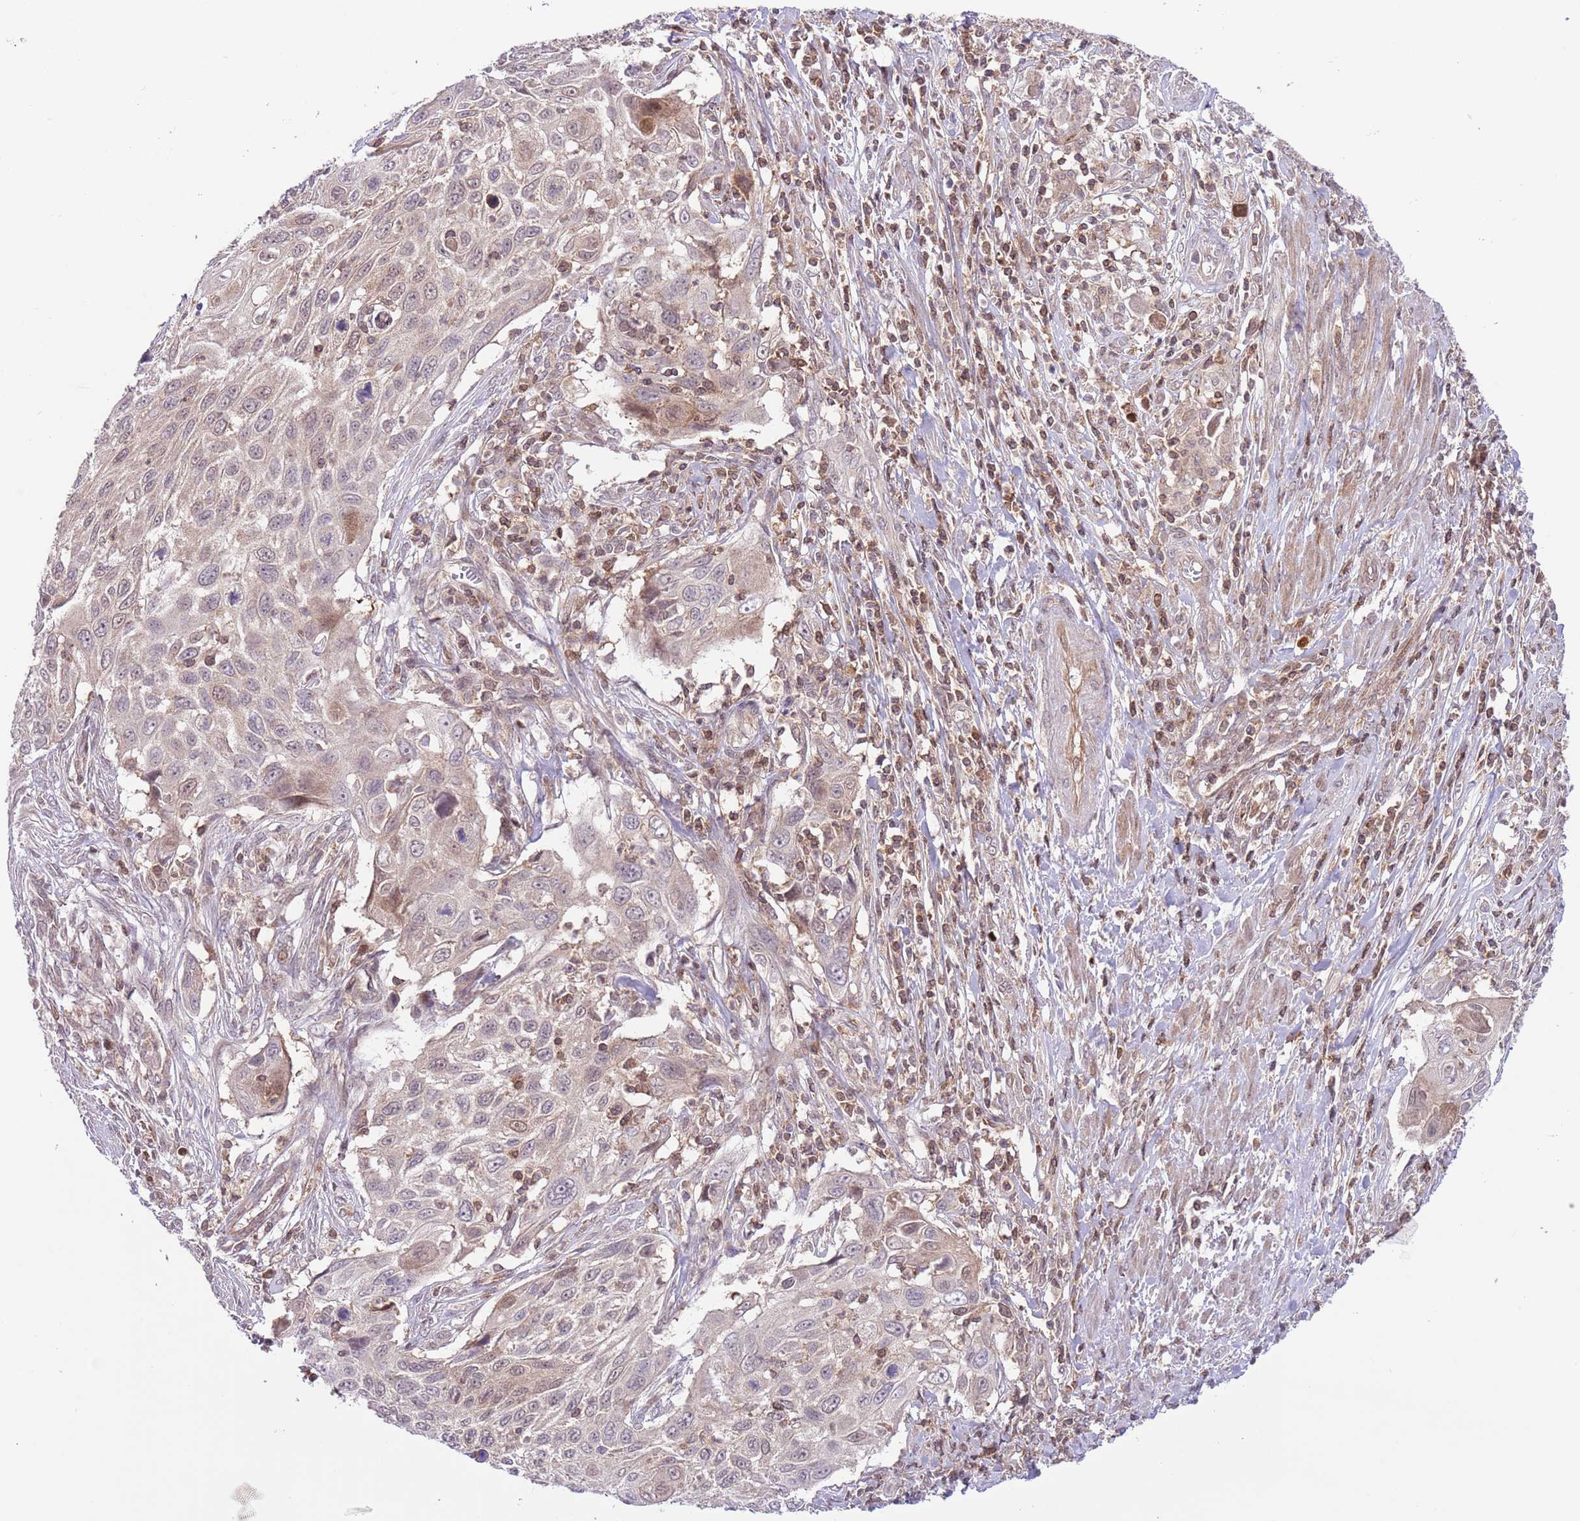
{"staining": {"intensity": "weak", "quantity": "25%-75%", "location": "cytoplasmic/membranous,nuclear"}, "tissue": "cervical cancer", "cell_type": "Tumor cells", "image_type": "cancer", "snomed": [{"axis": "morphology", "description": "Squamous cell carcinoma, NOS"}, {"axis": "topography", "description": "Cervix"}], "caption": "The immunohistochemical stain shows weak cytoplasmic/membranous and nuclear positivity in tumor cells of squamous cell carcinoma (cervical) tissue.", "gene": "HDHD2", "patient": {"sex": "female", "age": 70}}